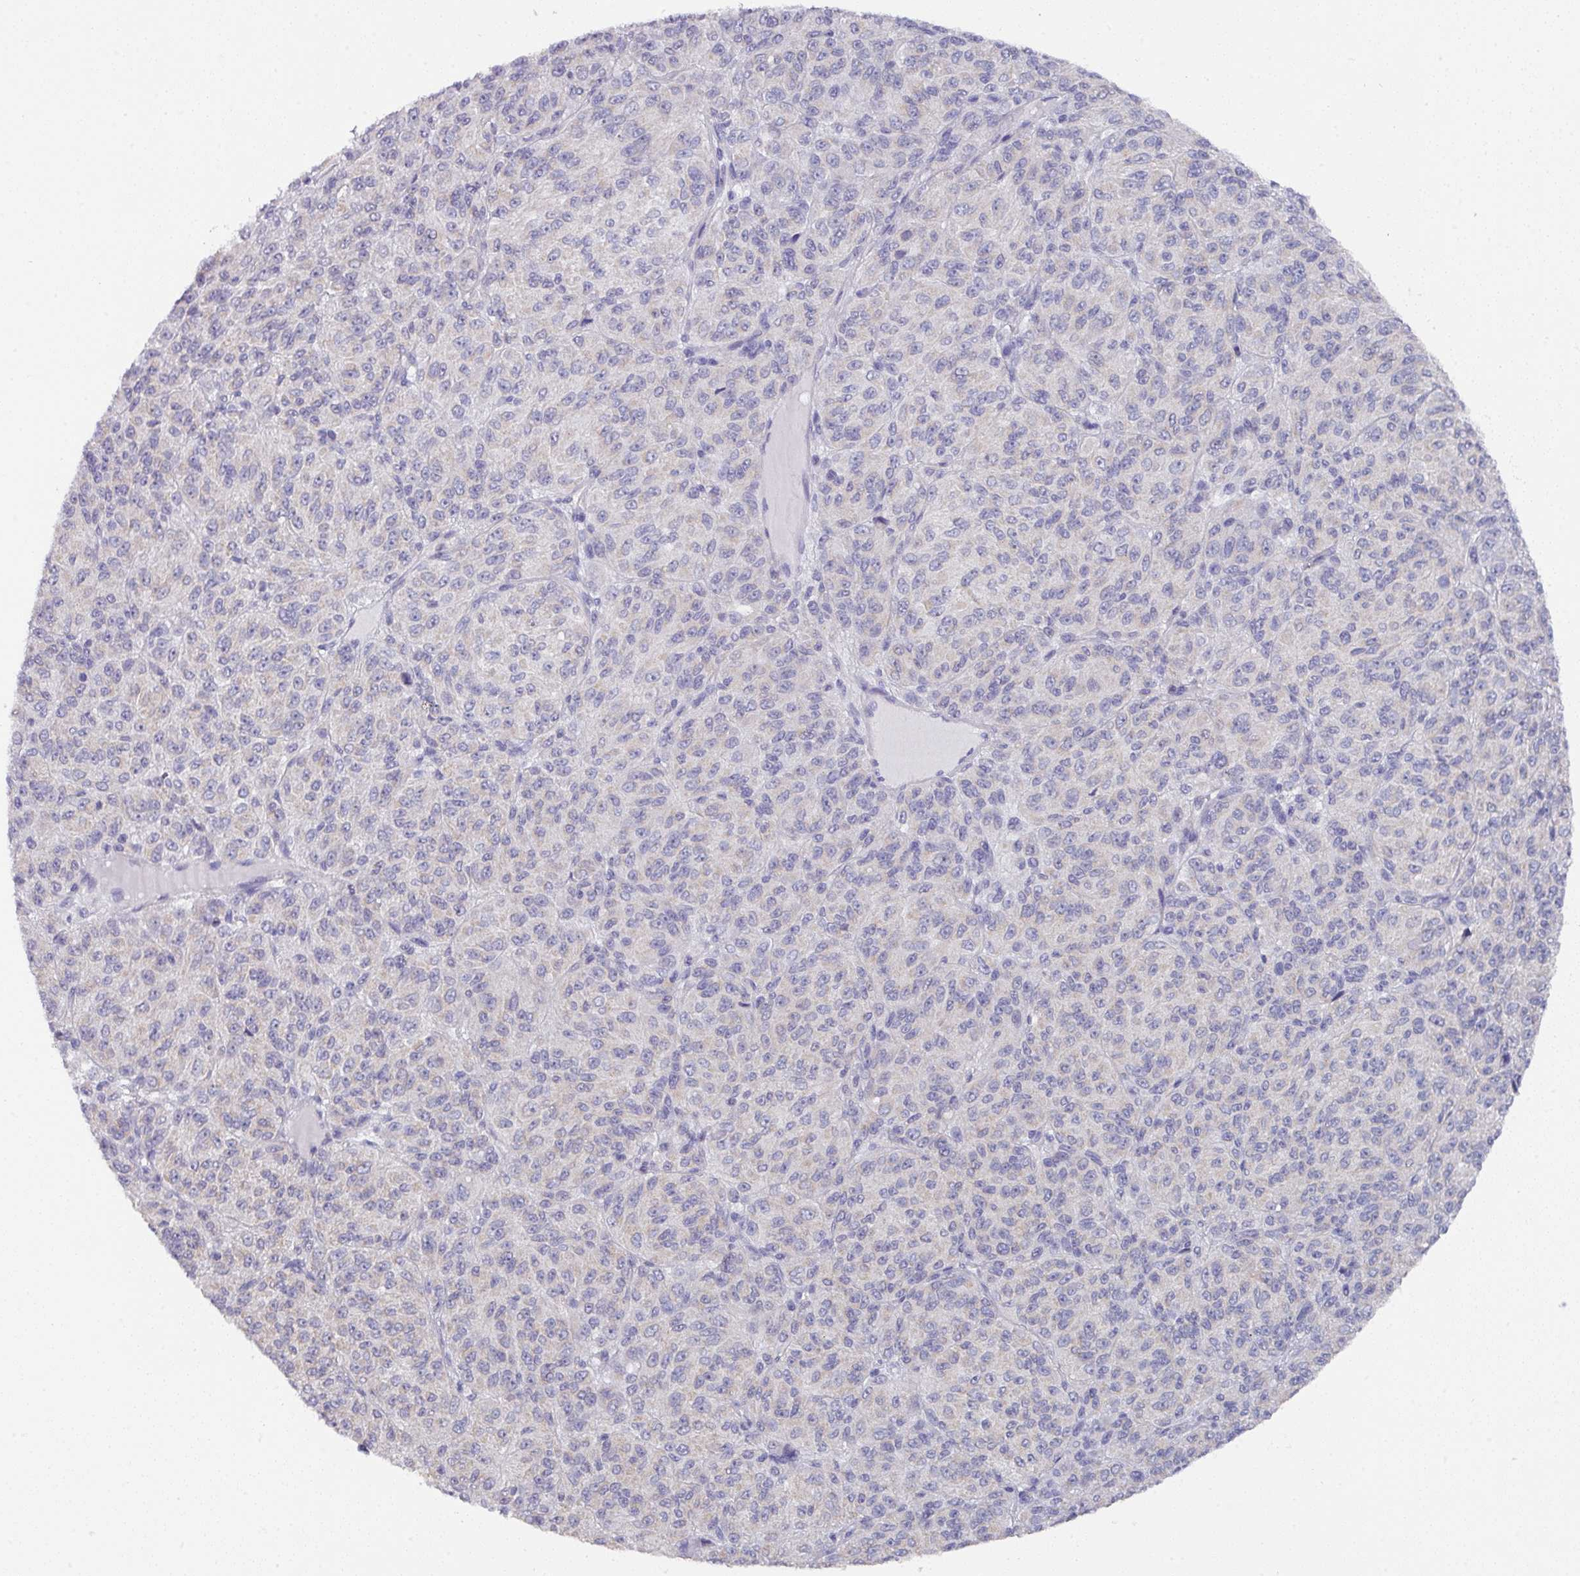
{"staining": {"intensity": "negative", "quantity": "none", "location": "none"}, "tissue": "melanoma", "cell_type": "Tumor cells", "image_type": "cancer", "snomed": [{"axis": "morphology", "description": "Malignant melanoma, Metastatic site"}, {"axis": "topography", "description": "Brain"}], "caption": "Melanoma was stained to show a protein in brown. There is no significant staining in tumor cells.", "gene": "DCAF12L2", "patient": {"sex": "female", "age": 56}}